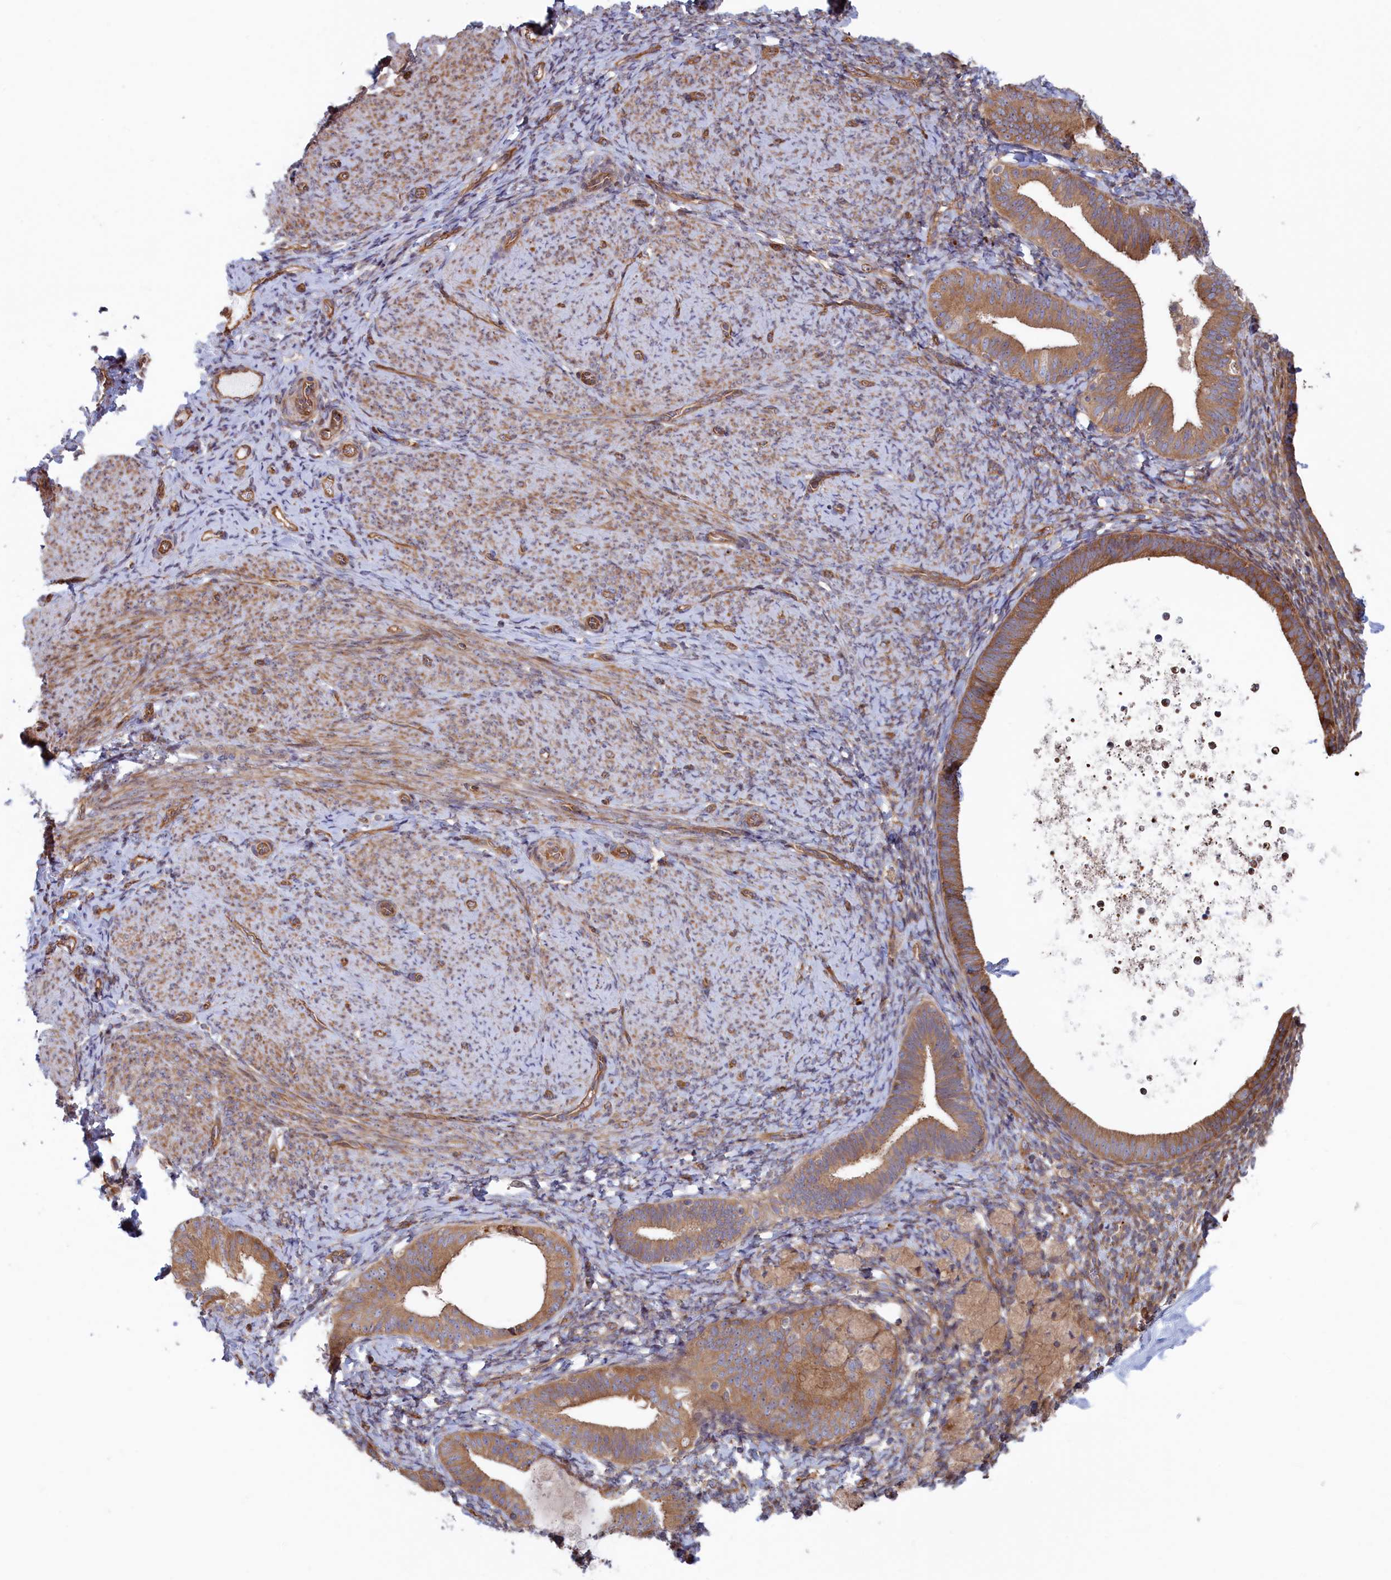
{"staining": {"intensity": "weak", "quantity": "25%-75%", "location": "cytoplasmic/membranous"}, "tissue": "endometrium", "cell_type": "Cells in endometrial stroma", "image_type": "normal", "snomed": [{"axis": "morphology", "description": "Normal tissue, NOS"}, {"axis": "topography", "description": "Endometrium"}], "caption": "Human endometrium stained for a protein (brown) exhibits weak cytoplasmic/membranous positive expression in approximately 25%-75% of cells in endometrial stroma.", "gene": "RILPL1", "patient": {"sex": "female", "age": 65}}